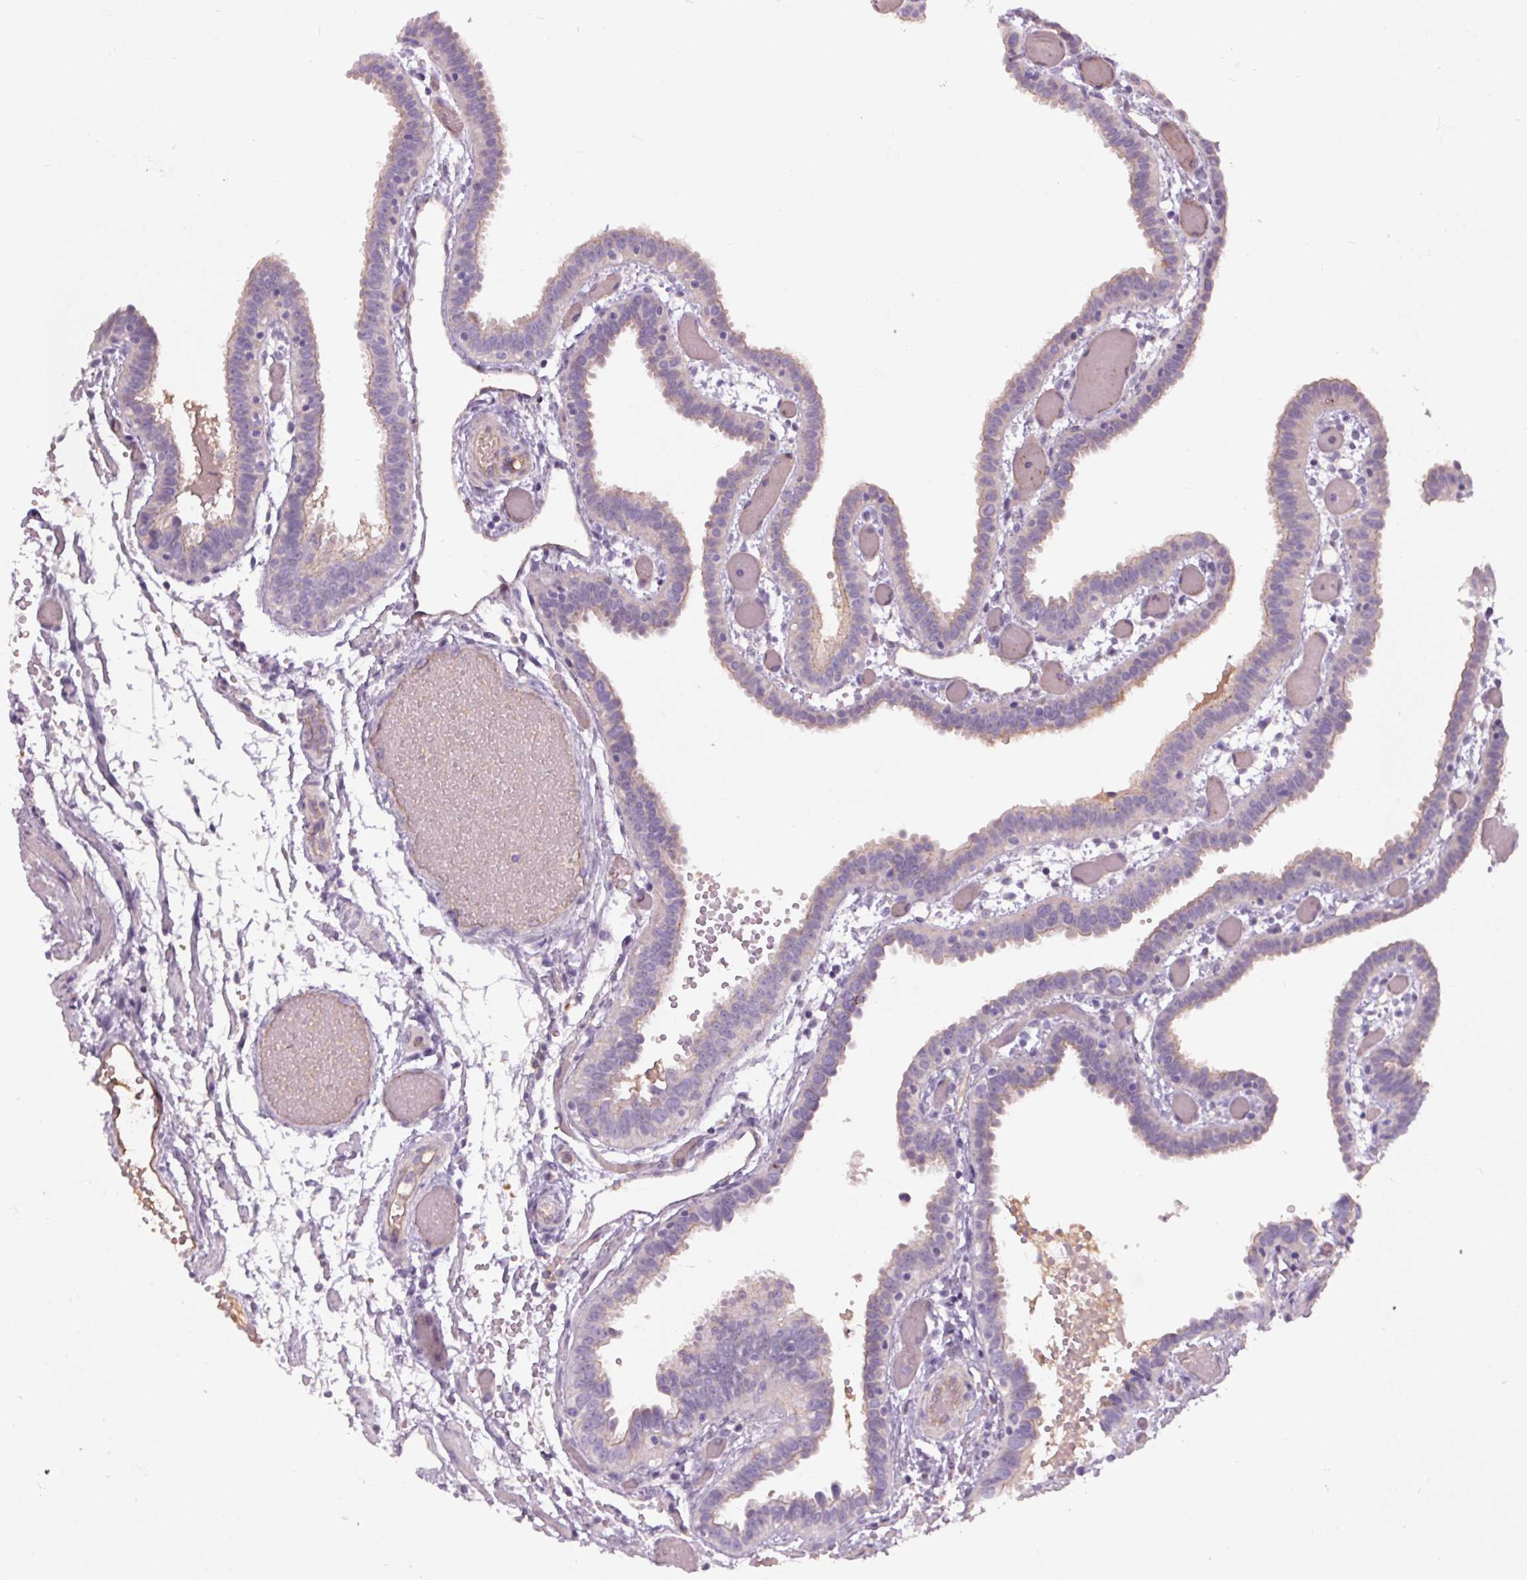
{"staining": {"intensity": "weak", "quantity": "<25%", "location": "cytoplasmic/membranous"}, "tissue": "fallopian tube", "cell_type": "Glandular cells", "image_type": "normal", "snomed": [{"axis": "morphology", "description": "Normal tissue, NOS"}, {"axis": "topography", "description": "Fallopian tube"}], "caption": "IHC of unremarkable fallopian tube demonstrates no staining in glandular cells. (Stains: DAB immunohistochemistry with hematoxylin counter stain, Microscopy: brightfield microscopy at high magnification).", "gene": "APOC4", "patient": {"sex": "female", "age": 37}}